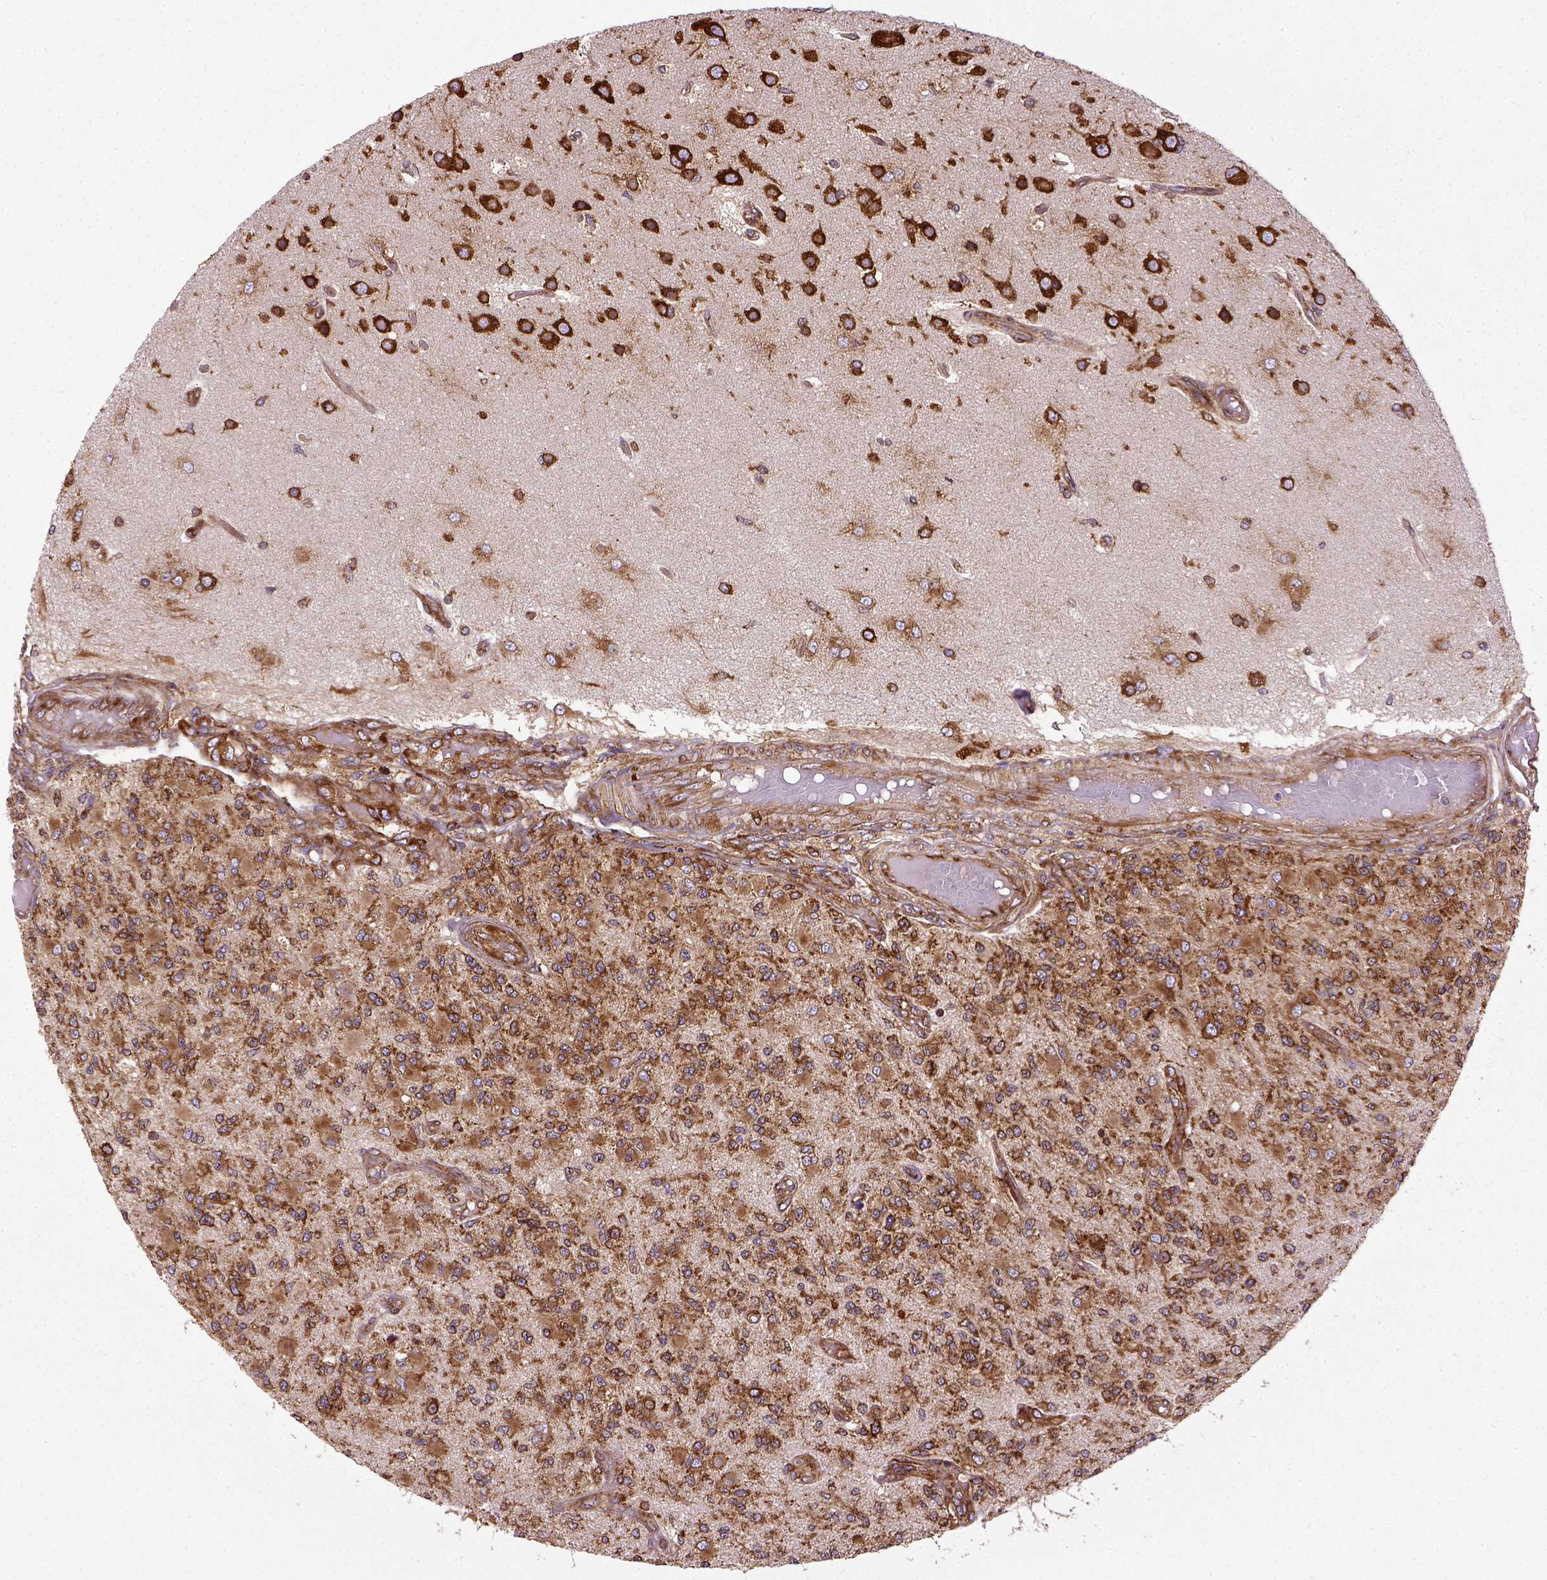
{"staining": {"intensity": "strong", "quantity": ">75%", "location": "cytoplasmic/membranous"}, "tissue": "glioma", "cell_type": "Tumor cells", "image_type": "cancer", "snomed": [{"axis": "morphology", "description": "Glioma, malignant, High grade"}, {"axis": "topography", "description": "Brain"}], "caption": "Malignant high-grade glioma tissue exhibits strong cytoplasmic/membranous expression in approximately >75% of tumor cells, visualized by immunohistochemistry.", "gene": "CAPRIN1", "patient": {"sex": "female", "age": 63}}